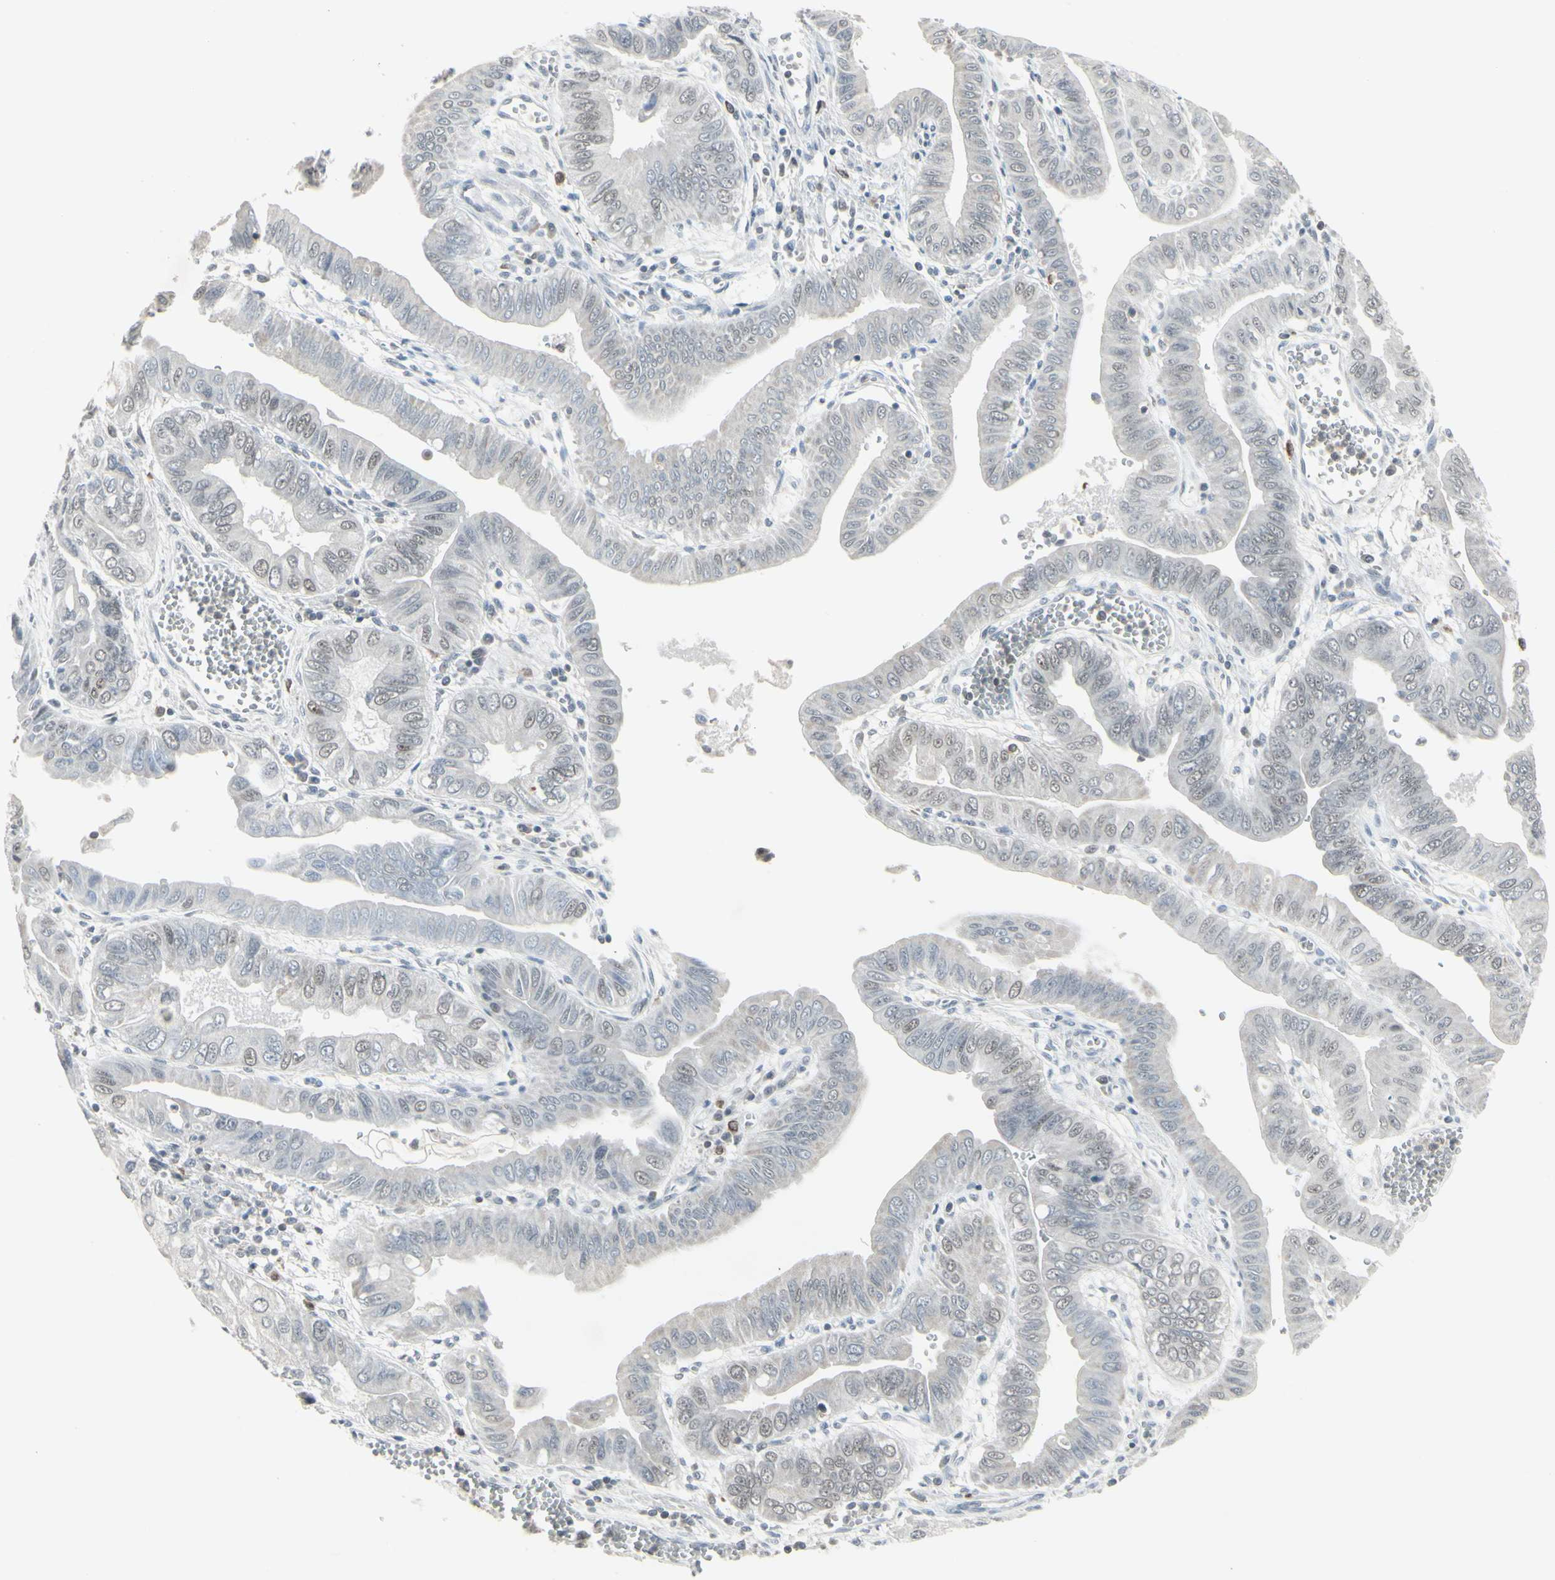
{"staining": {"intensity": "negative", "quantity": "none", "location": "none"}, "tissue": "pancreatic cancer", "cell_type": "Tumor cells", "image_type": "cancer", "snomed": [{"axis": "morphology", "description": "Normal tissue, NOS"}, {"axis": "topography", "description": "Lymph node"}], "caption": "DAB (3,3'-diaminobenzidine) immunohistochemical staining of pancreatic cancer reveals no significant expression in tumor cells.", "gene": "SAMSN1", "patient": {"sex": "male", "age": 50}}